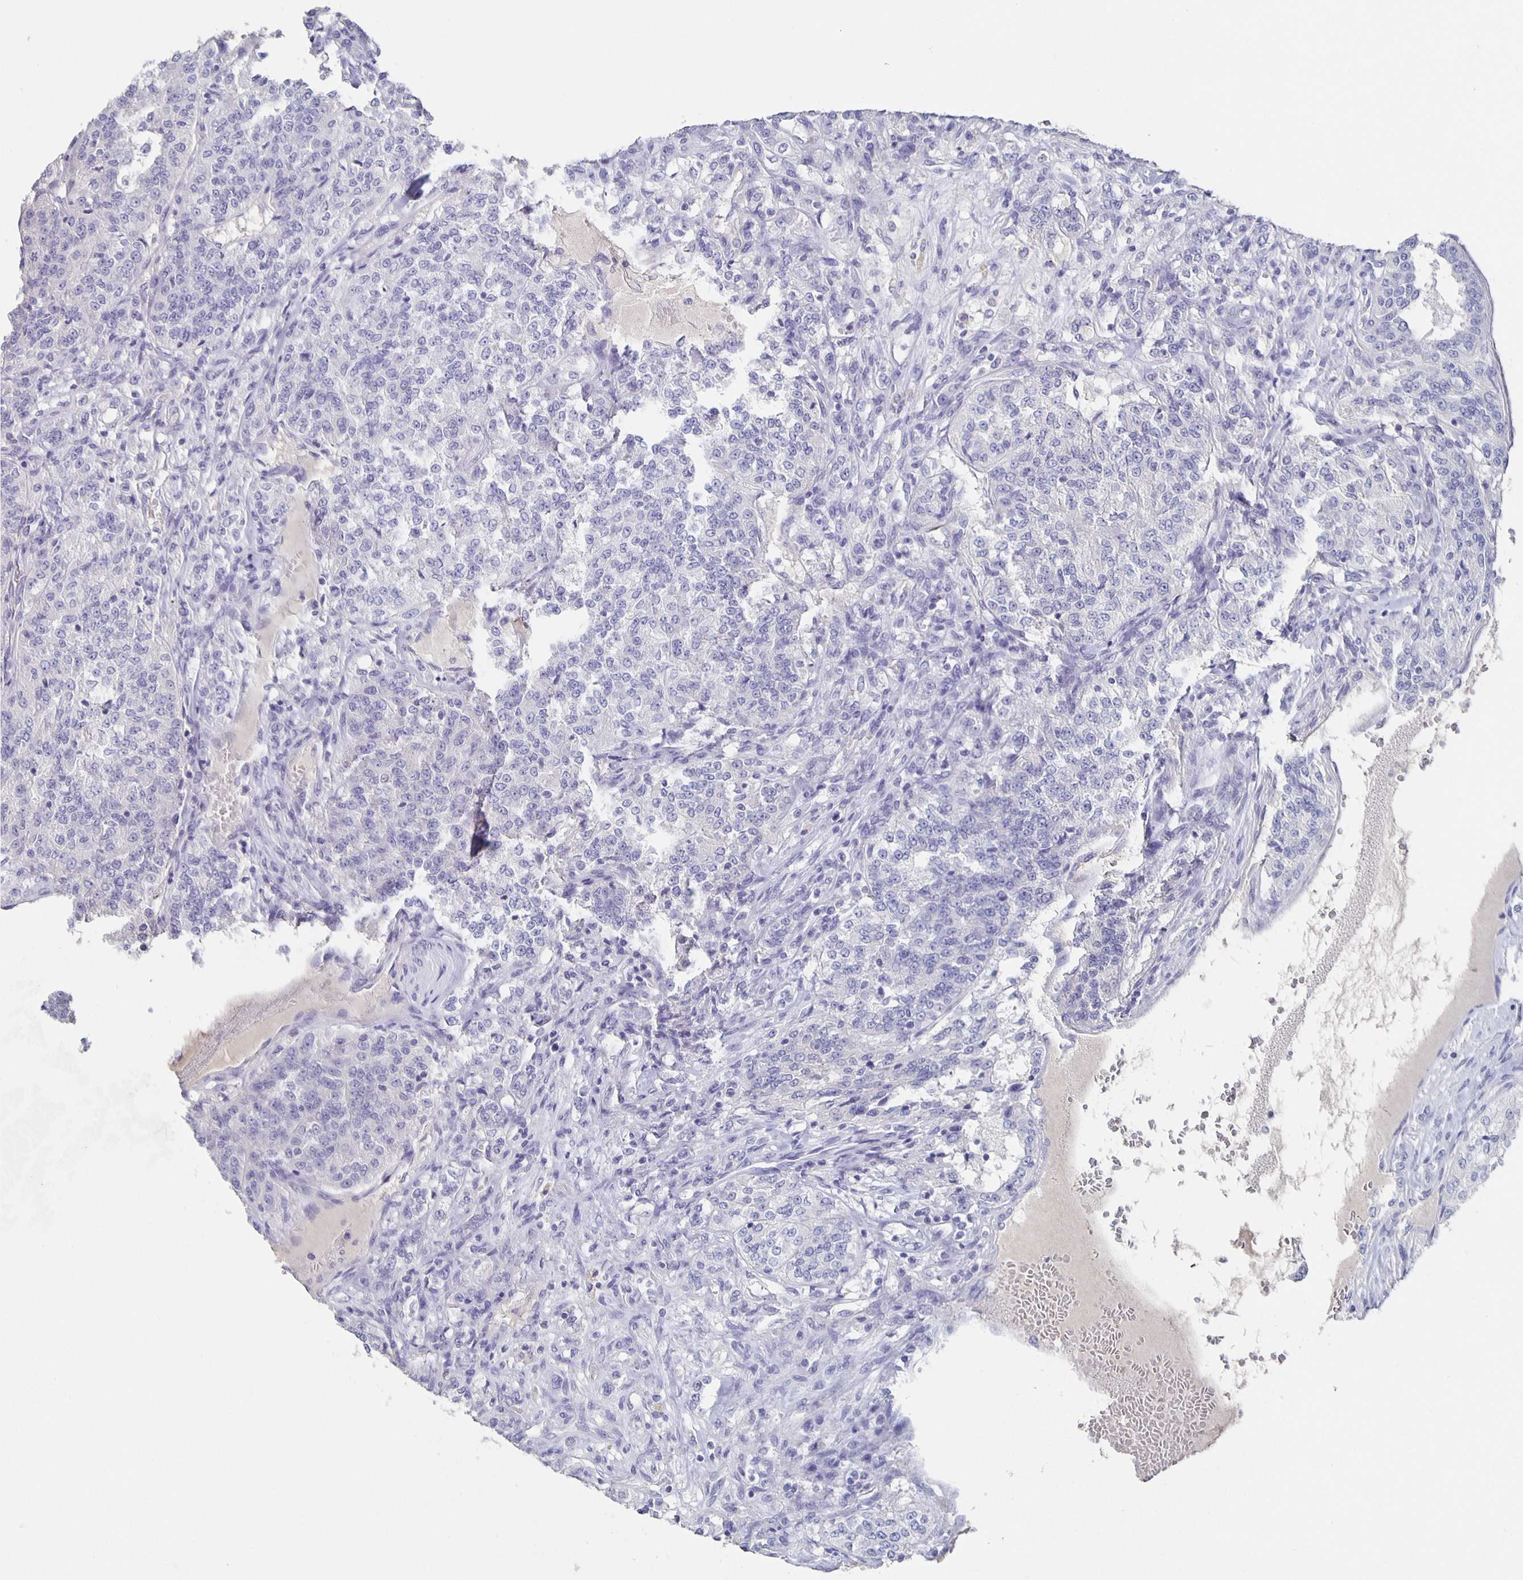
{"staining": {"intensity": "negative", "quantity": "none", "location": "none"}, "tissue": "renal cancer", "cell_type": "Tumor cells", "image_type": "cancer", "snomed": [{"axis": "morphology", "description": "Adenocarcinoma, NOS"}, {"axis": "topography", "description": "Kidney"}], "caption": "Photomicrograph shows no significant protein expression in tumor cells of renal cancer. (Immunohistochemistry (ihc), brightfield microscopy, high magnification).", "gene": "CACNA2D2", "patient": {"sex": "female", "age": 63}}